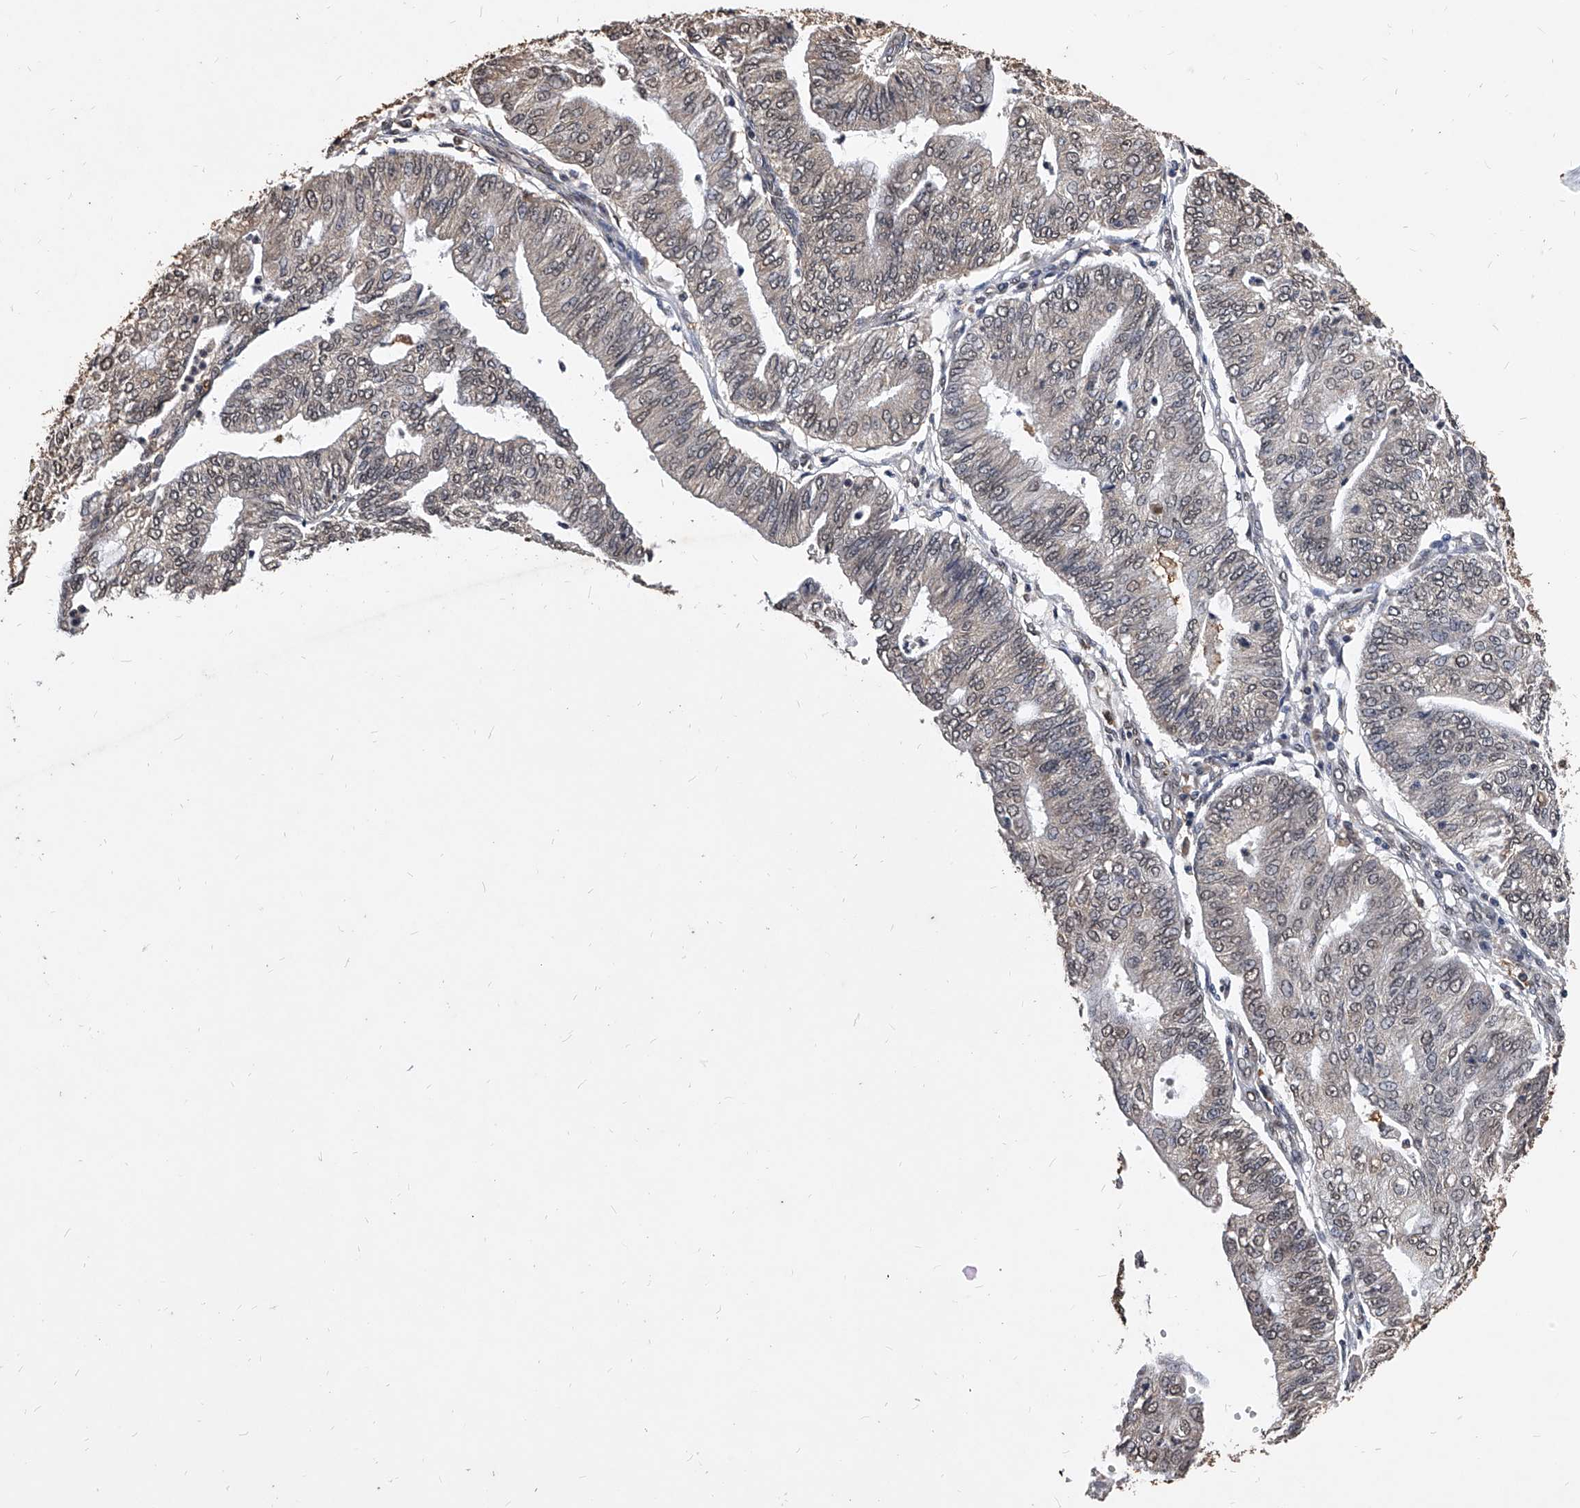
{"staining": {"intensity": "negative", "quantity": "none", "location": "none"}, "tissue": "endometrial cancer", "cell_type": "Tumor cells", "image_type": "cancer", "snomed": [{"axis": "morphology", "description": "Adenocarcinoma, NOS"}, {"axis": "topography", "description": "Endometrium"}], "caption": "DAB (3,3'-diaminobenzidine) immunohistochemical staining of human endometrial adenocarcinoma shows no significant expression in tumor cells.", "gene": "FBXL4", "patient": {"sex": "female", "age": 59}}